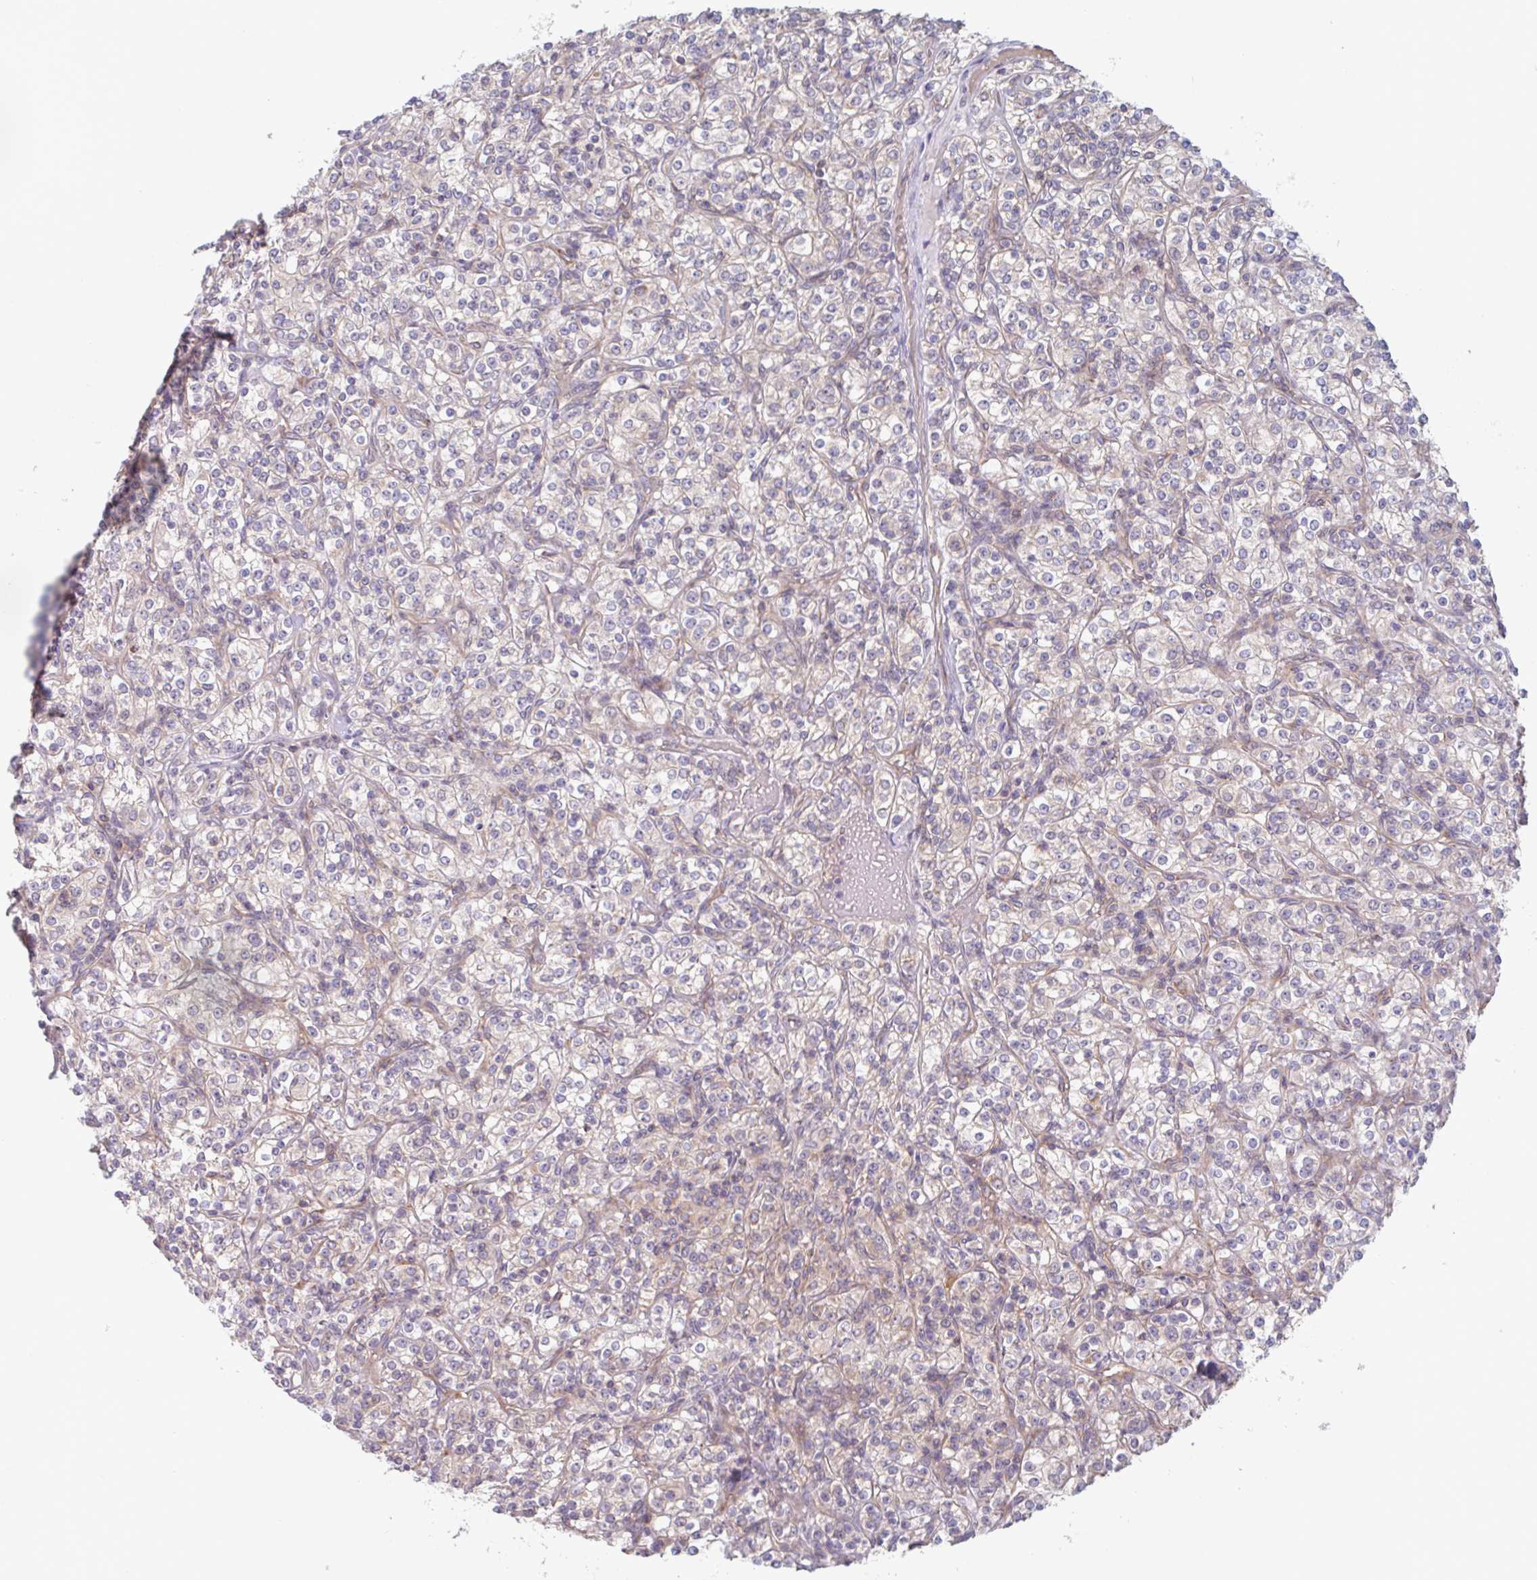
{"staining": {"intensity": "weak", "quantity": "<25%", "location": "cytoplasmic/membranous"}, "tissue": "renal cancer", "cell_type": "Tumor cells", "image_type": "cancer", "snomed": [{"axis": "morphology", "description": "Adenocarcinoma, NOS"}, {"axis": "topography", "description": "Kidney"}], "caption": "A high-resolution micrograph shows immunohistochemistry (IHC) staining of renal cancer, which shows no significant positivity in tumor cells.", "gene": "SURF1", "patient": {"sex": "male", "age": 77}}